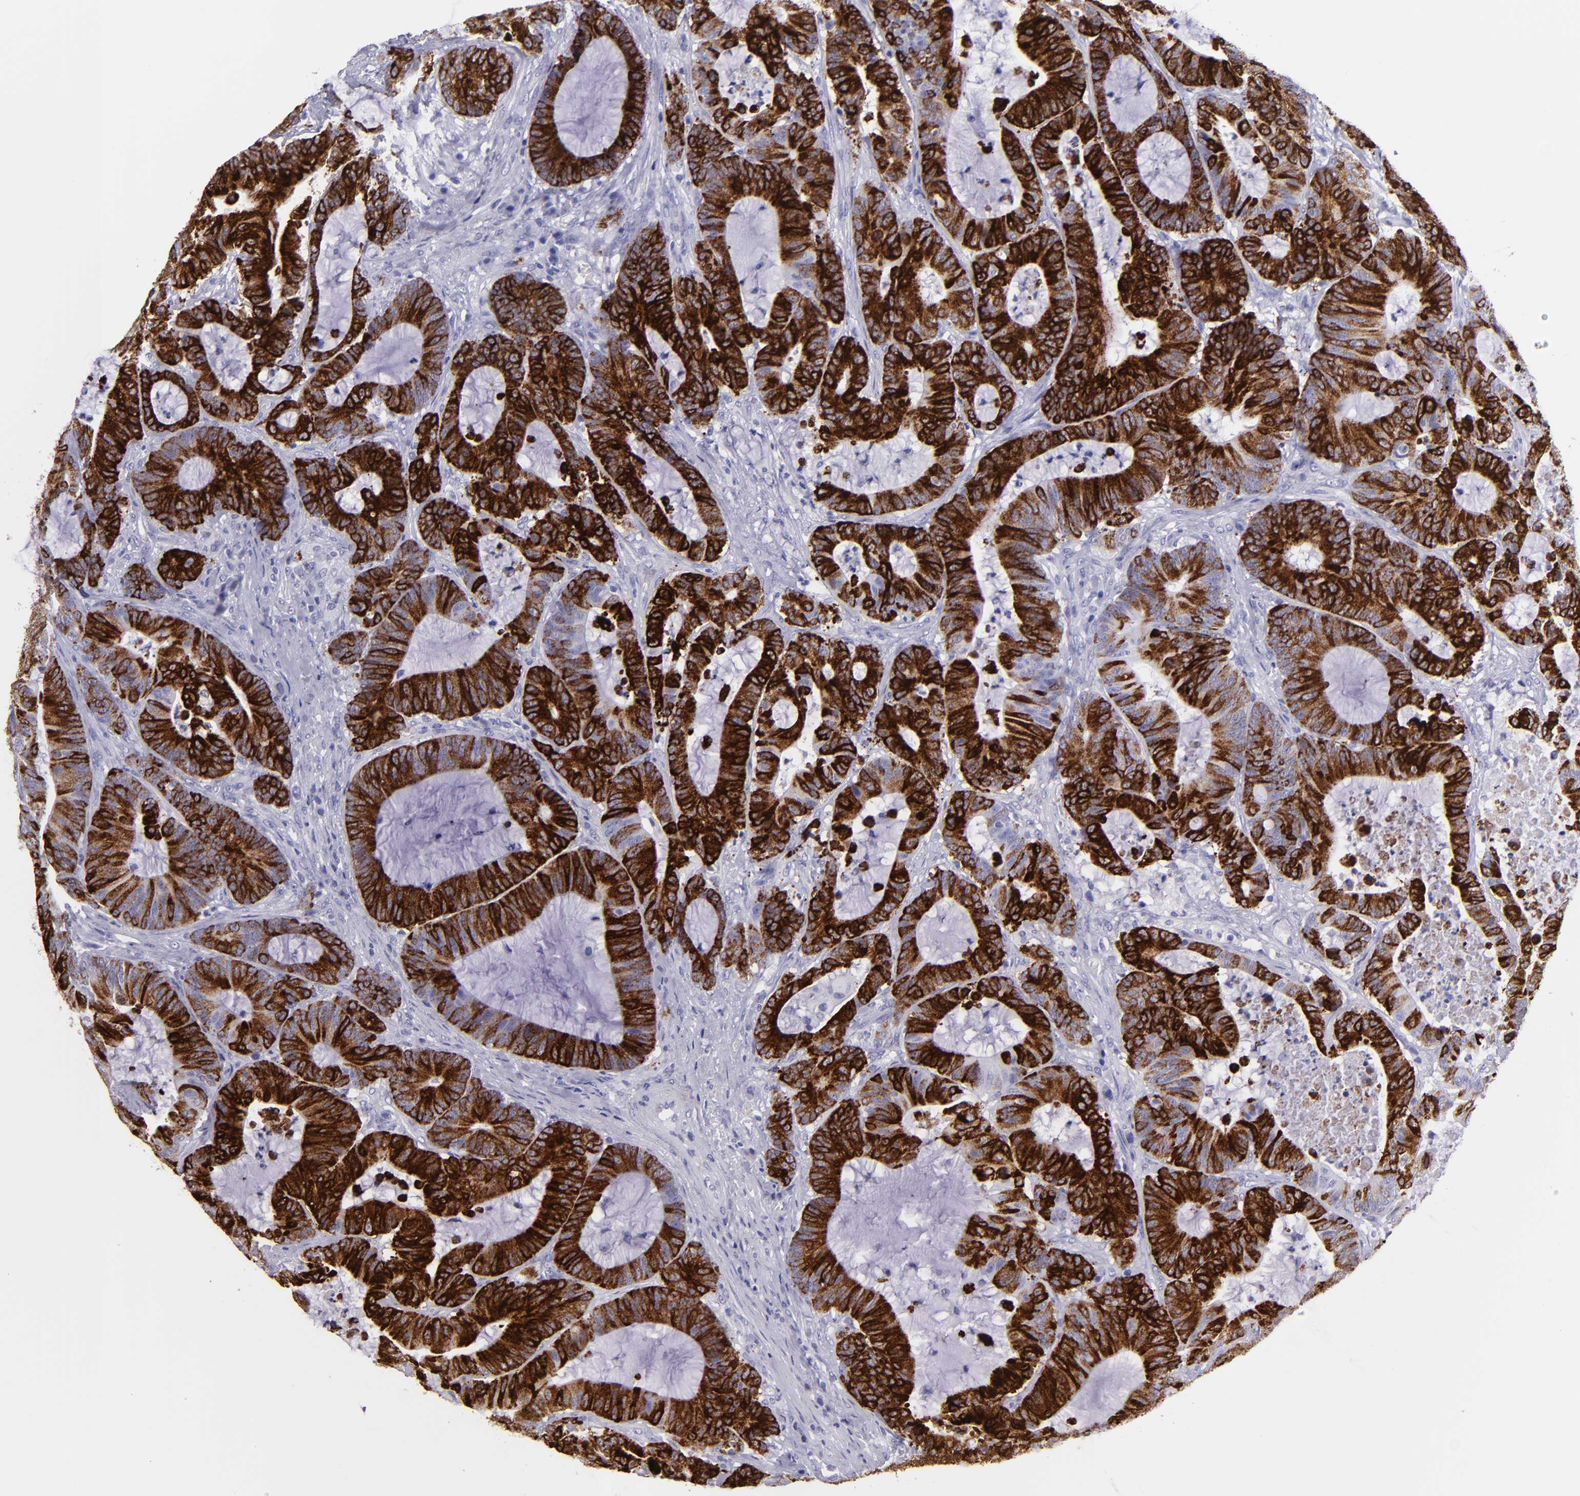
{"staining": {"intensity": "strong", "quantity": ">75%", "location": "cytoplasmic/membranous"}, "tissue": "colorectal cancer", "cell_type": "Tumor cells", "image_type": "cancer", "snomed": [{"axis": "morphology", "description": "Adenocarcinoma, NOS"}, {"axis": "topography", "description": "Colon"}], "caption": "The image demonstrates immunohistochemical staining of adenocarcinoma (colorectal). There is strong cytoplasmic/membranous expression is identified in about >75% of tumor cells.", "gene": "MUC5AC", "patient": {"sex": "female", "age": 84}}